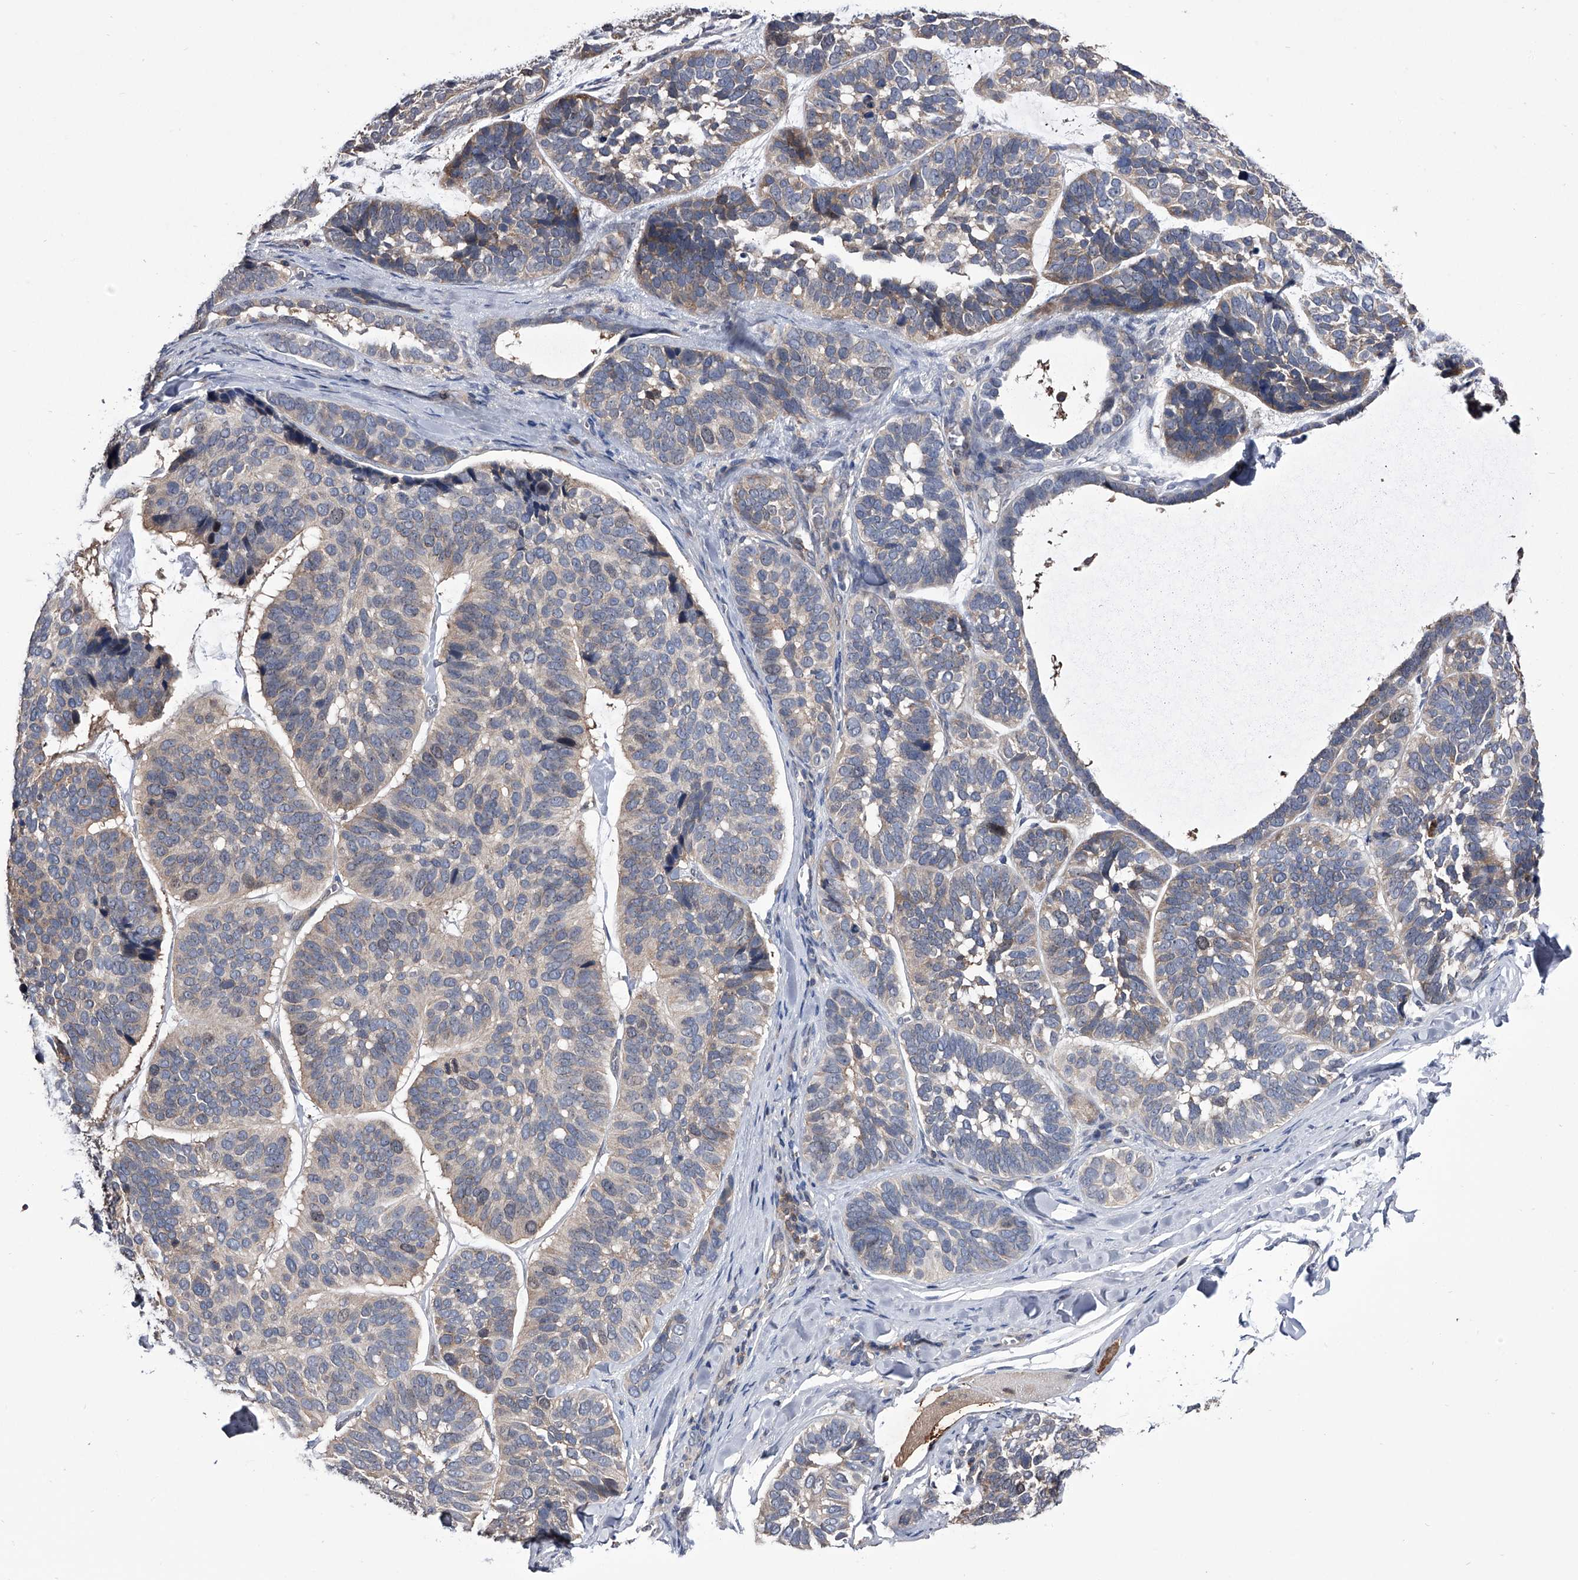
{"staining": {"intensity": "weak", "quantity": "<25%", "location": "cytoplasmic/membranous"}, "tissue": "skin cancer", "cell_type": "Tumor cells", "image_type": "cancer", "snomed": [{"axis": "morphology", "description": "Basal cell carcinoma"}, {"axis": "topography", "description": "Skin"}], "caption": "An immunohistochemistry (IHC) micrograph of basal cell carcinoma (skin) is shown. There is no staining in tumor cells of basal cell carcinoma (skin). (Brightfield microscopy of DAB immunohistochemistry at high magnification).", "gene": "PAN3", "patient": {"sex": "male", "age": 62}}